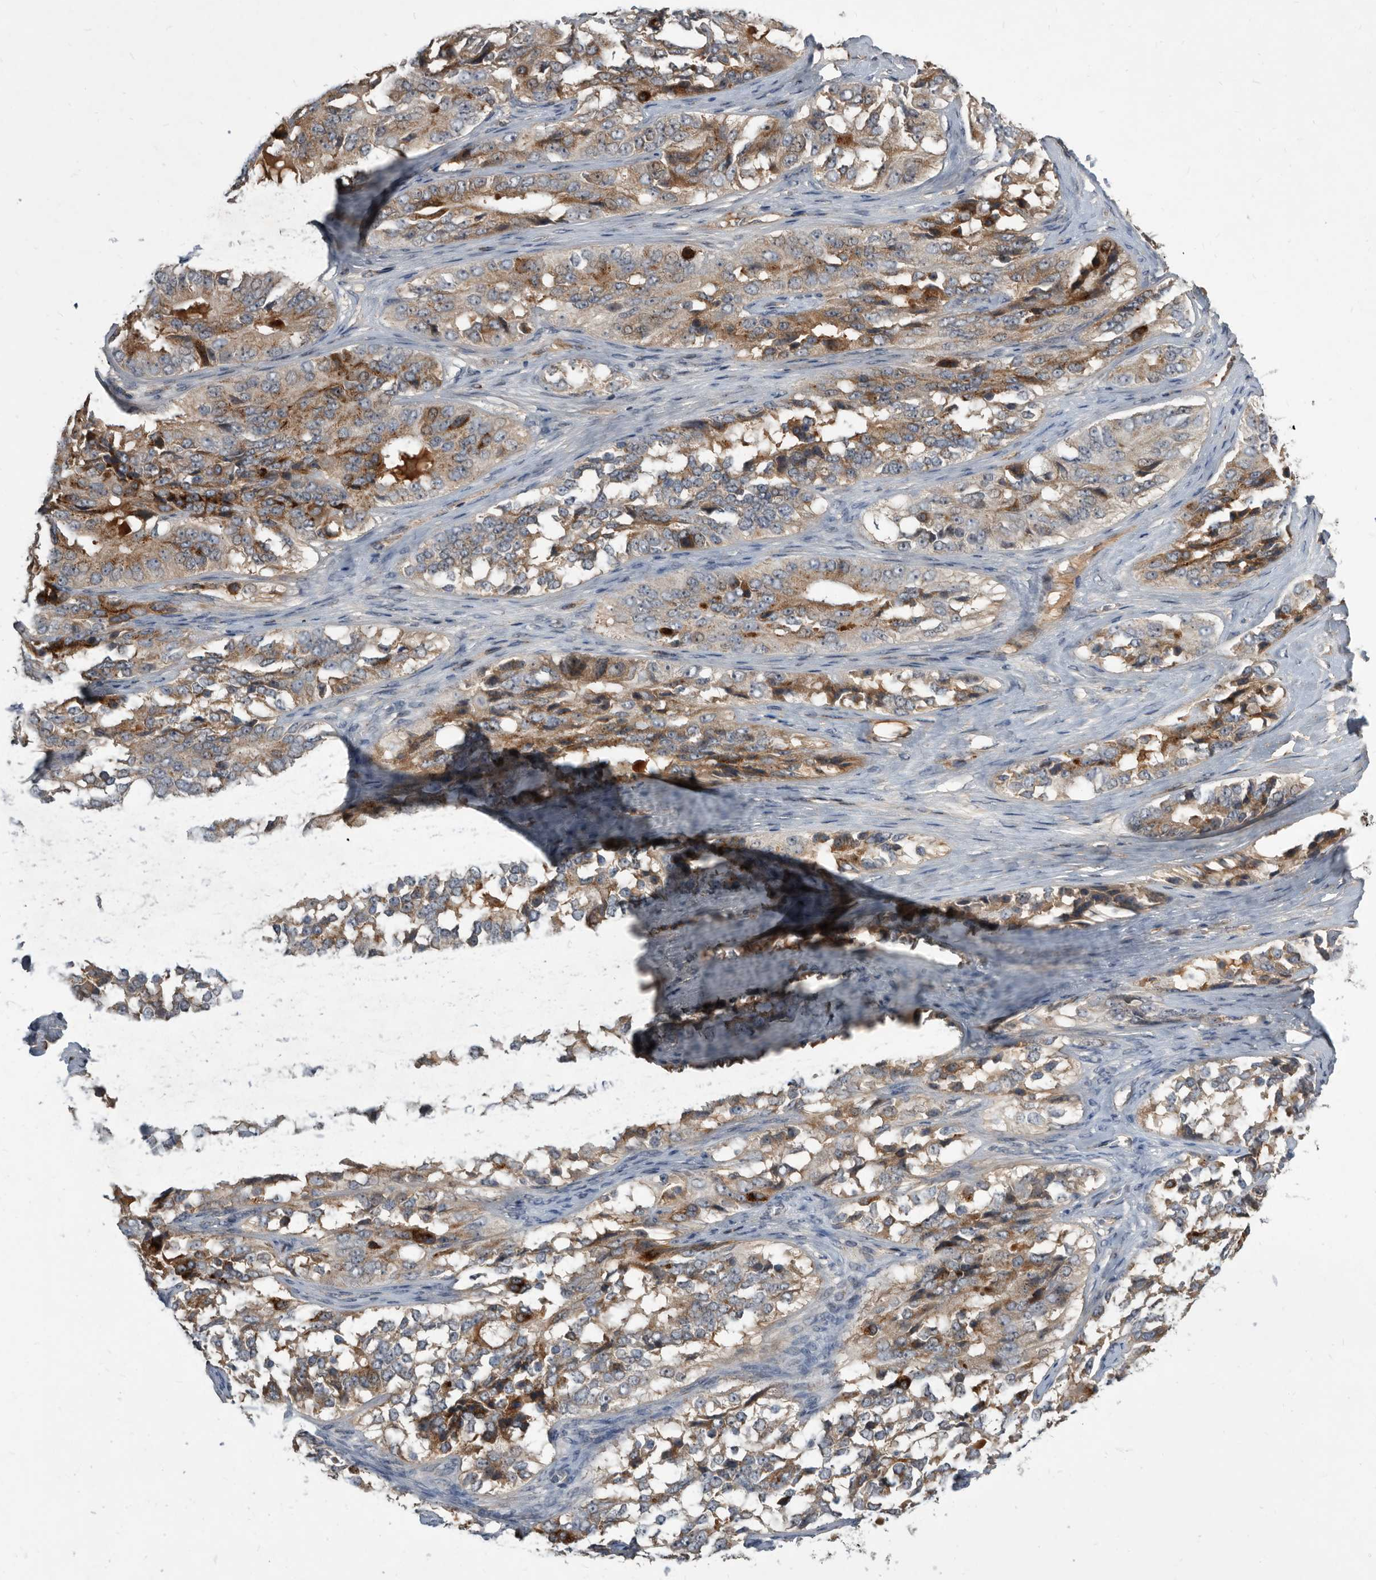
{"staining": {"intensity": "moderate", "quantity": ">75%", "location": "cytoplasmic/membranous"}, "tissue": "ovarian cancer", "cell_type": "Tumor cells", "image_type": "cancer", "snomed": [{"axis": "morphology", "description": "Carcinoma, endometroid"}, {"axis": "topography", "description": "Ovary"}], "caption": "This is an image of IHC staining of ovarian endometroid carcinoma, which shows moderate positivity in the cytoplasmic/membranous of tumor cells.", "gene": "PI15", "patient": {"sex": "female", "age": 51}}